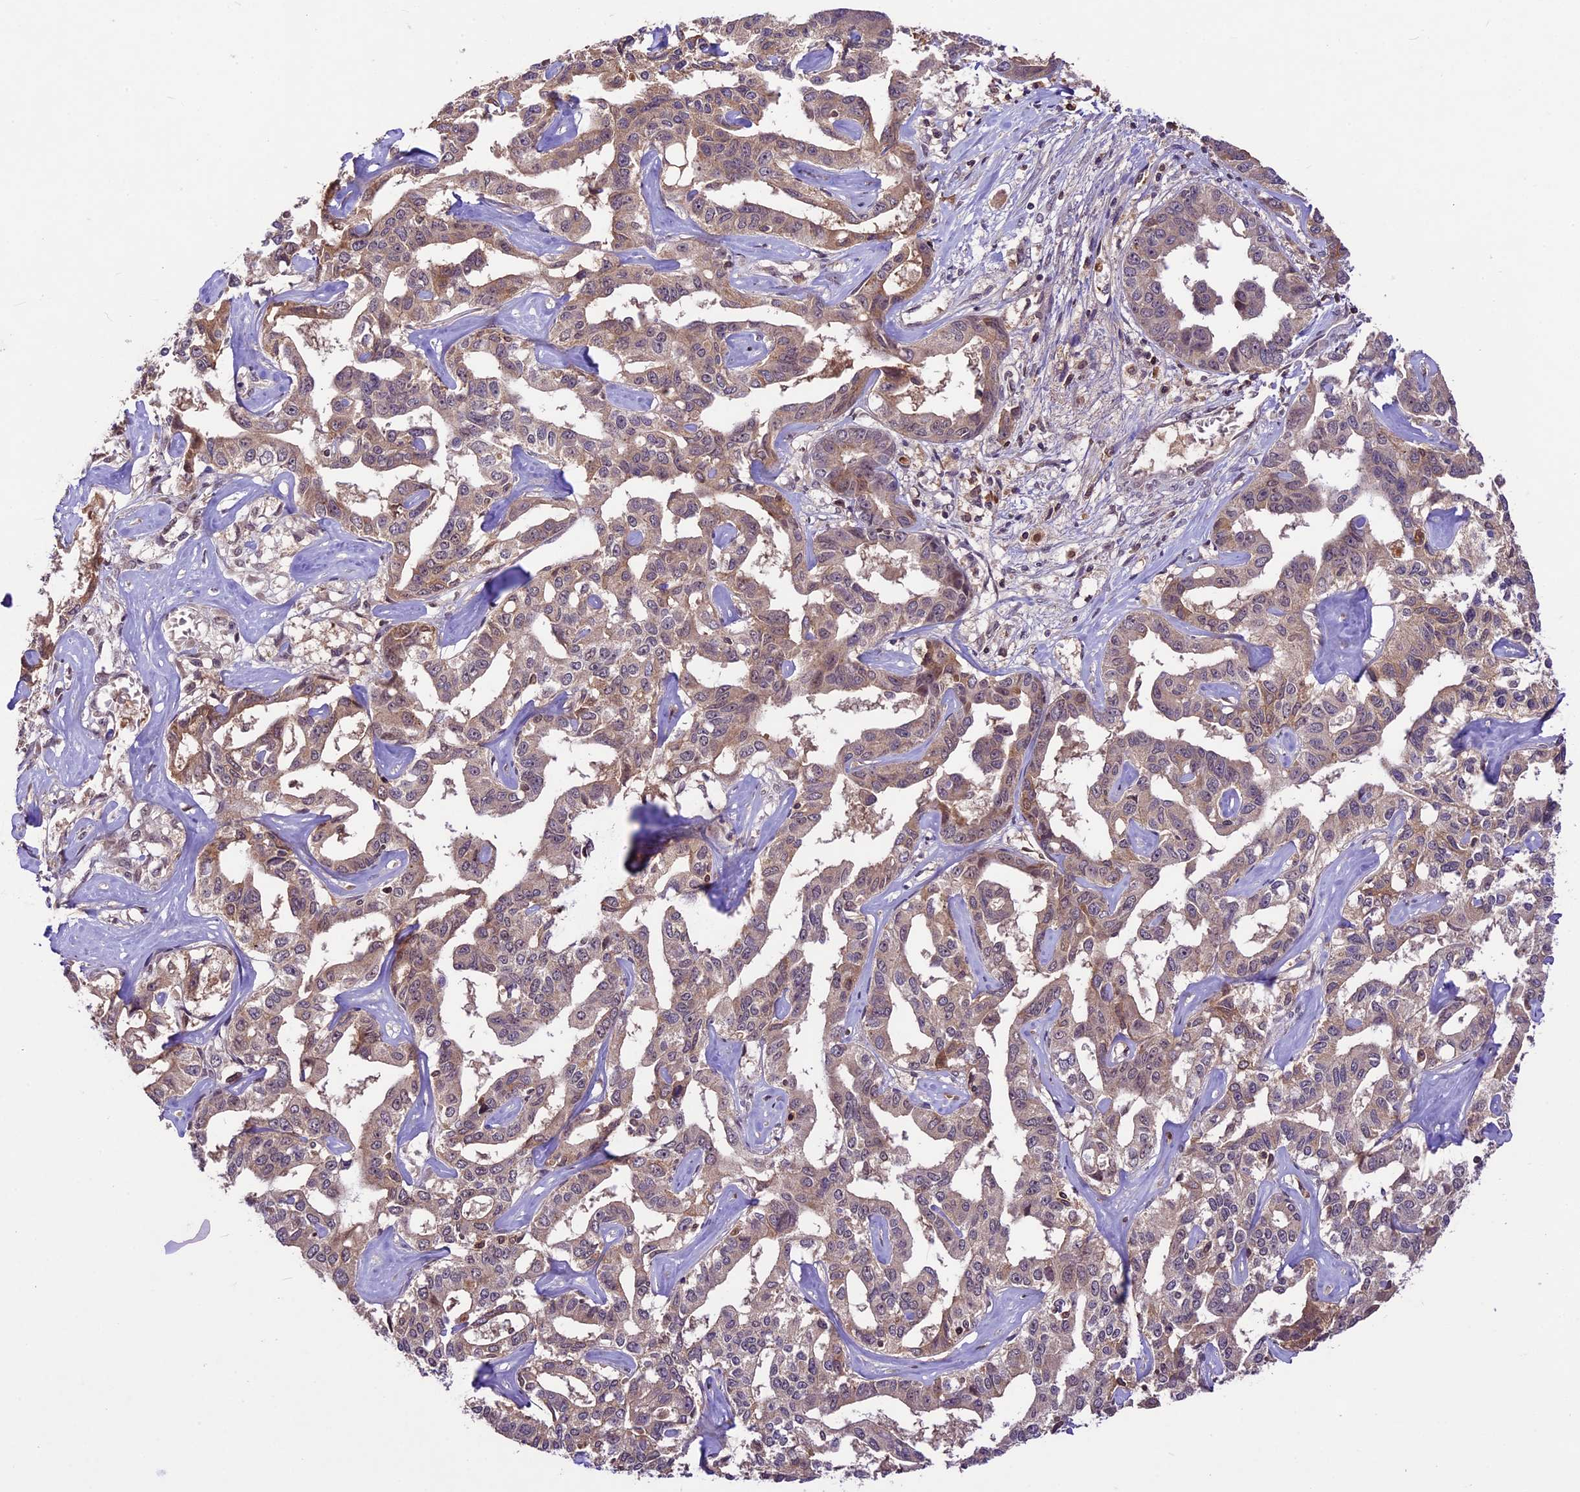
{"staining": {"intensity": "weak", "quantity": ">75%", "location": "cytoplasmic/membranous"}, "tissue": "liver cancer", "cell_type": "Tumor cells", "image_type": "cancer", "snomed": [{"axis": "morphology", "description": "Cholangiocarcinoma"}, {"axis": "topography", "description": "Liver"}], "caption": "Brown immunohistochemical staining in liver cholangiocarcinoma demonstrates weak cytoplasmic/membranous staining in approximately >75% of tumor cells. The protein of interest is shown in brown color, while the nuclei are stained blue.", "gene": "ATP10A", "patient": {"sex": "male", "age": 59}}